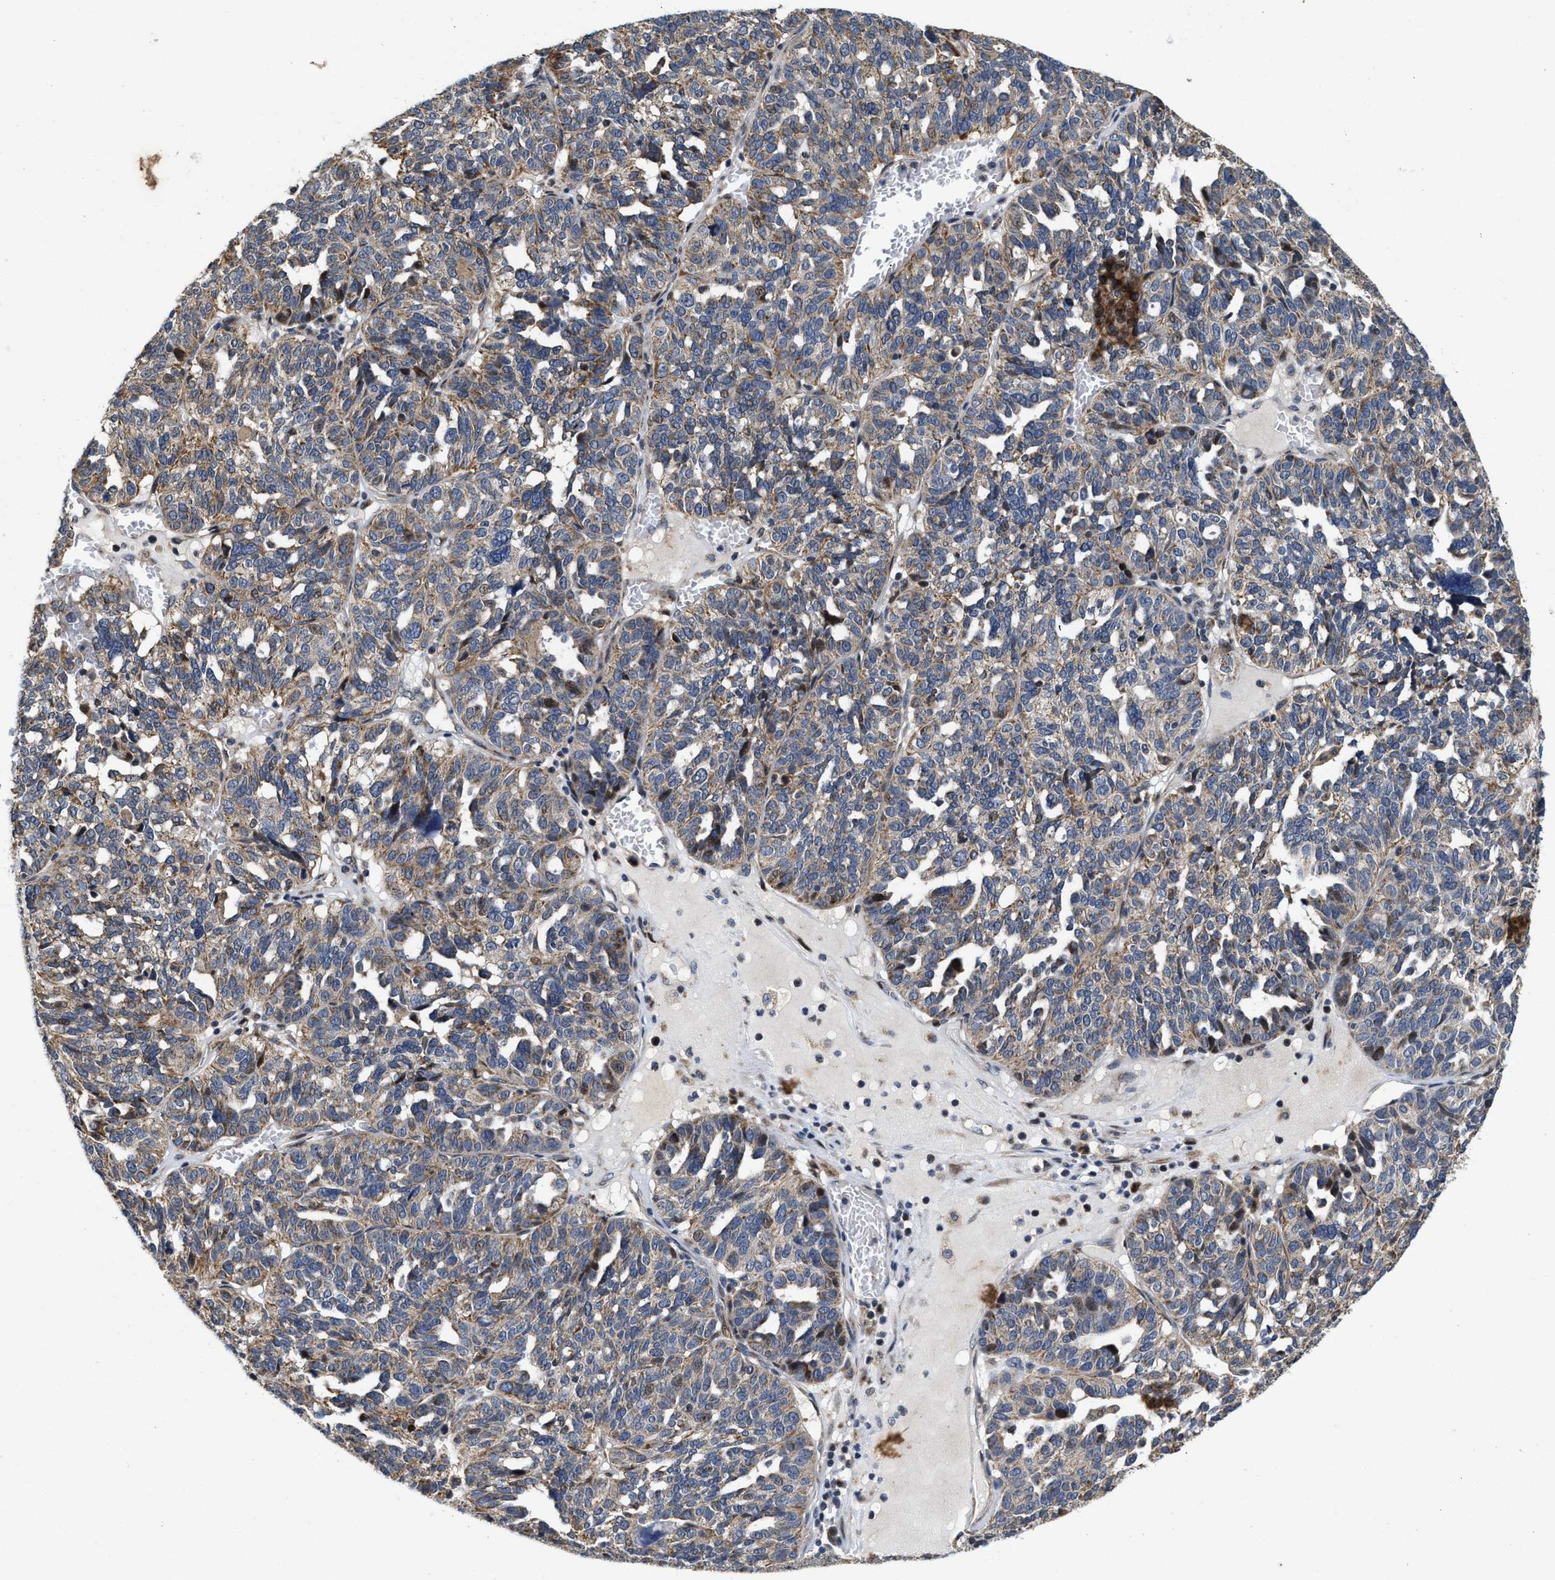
{"staining": {"intensity": "moderate", "quantity": "25%-75%", "location": "cytoplasmic/membranous"}, "tissue": "ovarian cancer", "cell_type": "Tumor cells", "image_type": "cancer", "snomed": [{"axis": "morphology", "description": "Cystadenocarcinoma, serous, NOS"}, {"axis": "topography", "description": "Ovary"}], "caption": "About 25%-75% of tumor cells in serous cystadenocarcinoma (ovarian) reveal moderate cytoplasmic/membranous protein staining as visualized by brown immunohistochemical staining.", "gene": "SCYL2", "patient": {"sex": "female", "age": 59}}